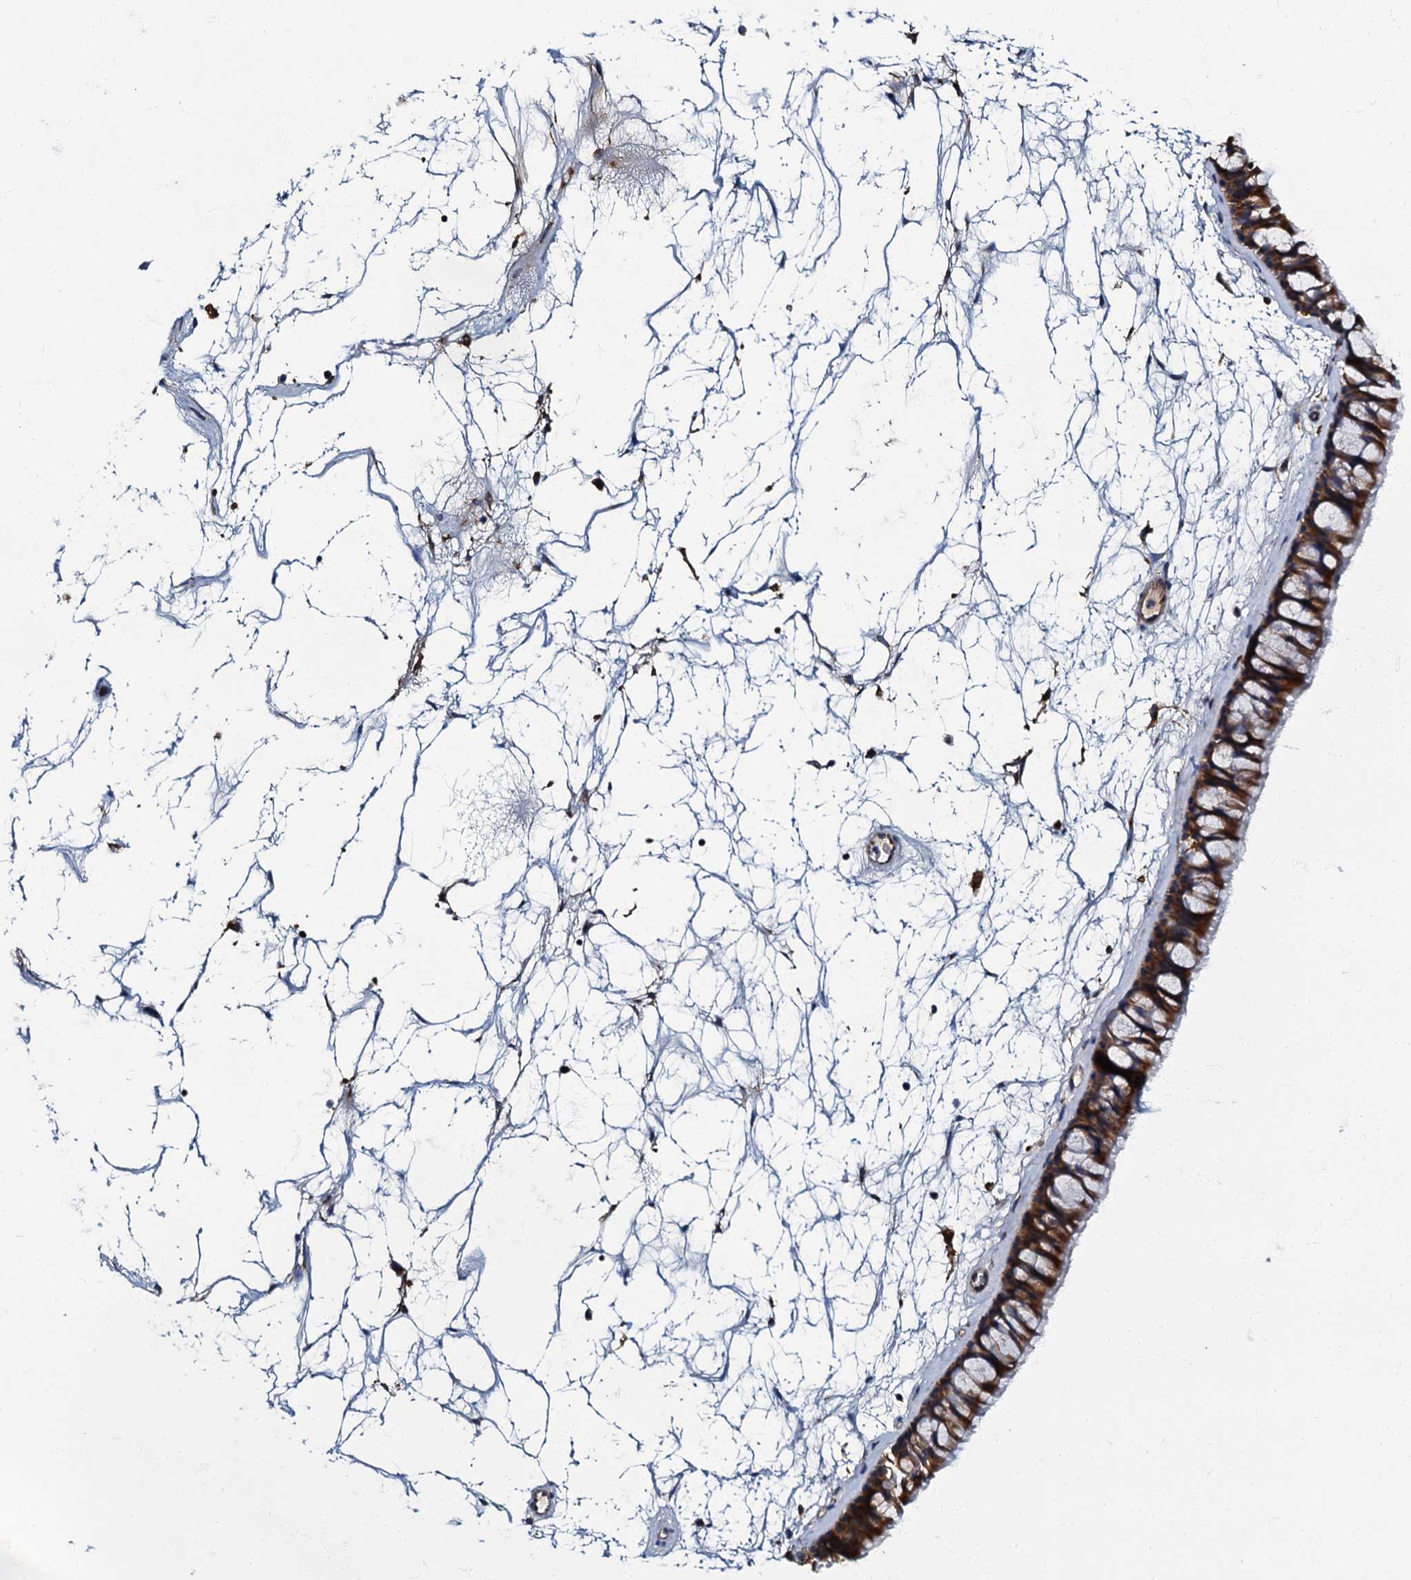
{"staining": {"intensity": "strong", "quantity": ">75%", "location": "cytoplasmic/membranous"}, "tissue": "nasopharynx", "cell_type": "Respiratory epithelial cells", "image_type": "normal", "snomed": [{"axis": "morphology", "description": "Normal tissue, NOS"}, {"axis": "topography", "description": "Nasopharynx"}], "caption": "Immunohistochemical staining of benign nasopharynx demonstrates high levels of strong cytoplasmic/membranous positivity in approximately >75% of respiratory epithelial cells.", "gene": "NDUFA12", "patient": {"sex": "male", "age": 64}}